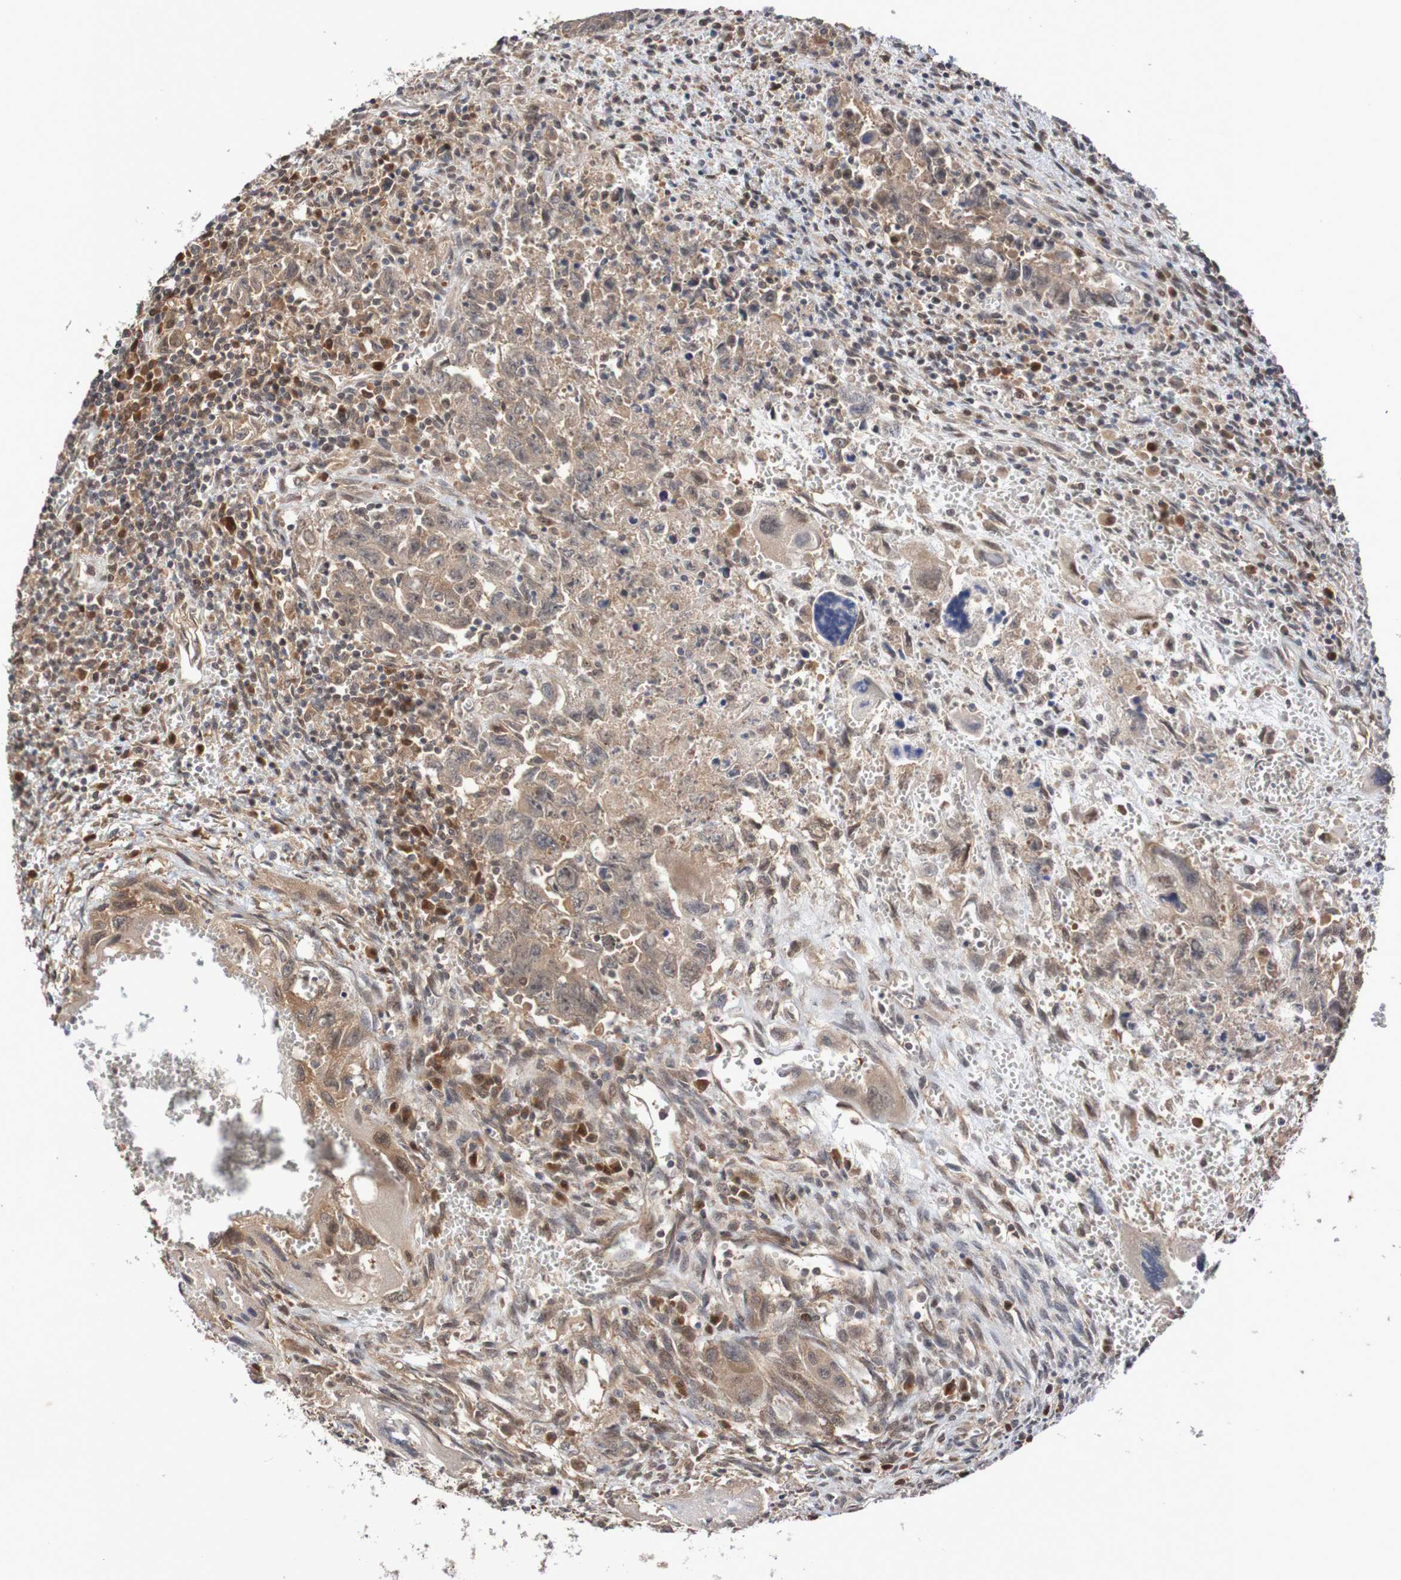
{"staining": {"intensity": "moderate", "quantity": ">75%", "location": "cytoplasmic/membranous"}, "tissue": "testis cancer", "cell_type": "Tumor cells", "image_type": "cancer", "snomed": [{"axis": "morphology", "description": "Carcinoma, Embryonal, NOS"}, {"axis": "topography", "description": "Testis"}], "caption": "Testis embryonal carcinoma tissue demonstrates moderate cytoplasmic/membranous expression in approximately >75% of tumor cells", "gene": "PHPT1", "patient": {"sex": "male", "age": 28}}